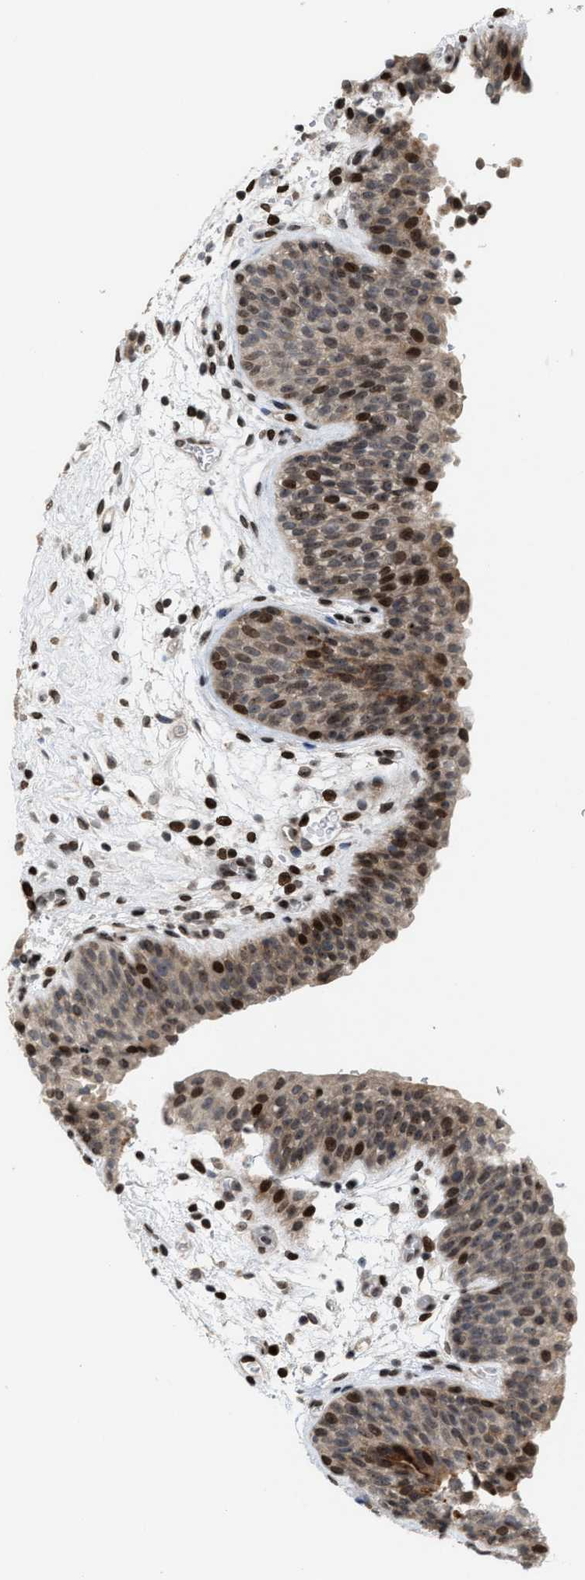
{"staining": {"intensity": "moderate", "quantity": ">75%", "location": "cytoplasmic/membranous,nuclear"}, "tissue": "urinary bladder", "cell_type": "Urothelial cells", "image_type": "normal", "snomed": [{"axis": "morphology", "description": "Normal tissue, NOS"}, {"axis": "topography", "description": "Urinary bladder"}], "caption": "IHC histopathology image of unremarkable urinary bladder: urinary bladder stained using IHC shows medium levels of moderate protein expression localized specifically in the cytoplasmic/membranous,nuclear of urothelial cells, appearing as a cytoplasmic/membranous,nuclear brown color.", "gene": "PDZD2", "patient": {"sex": "male", "age": 37}}